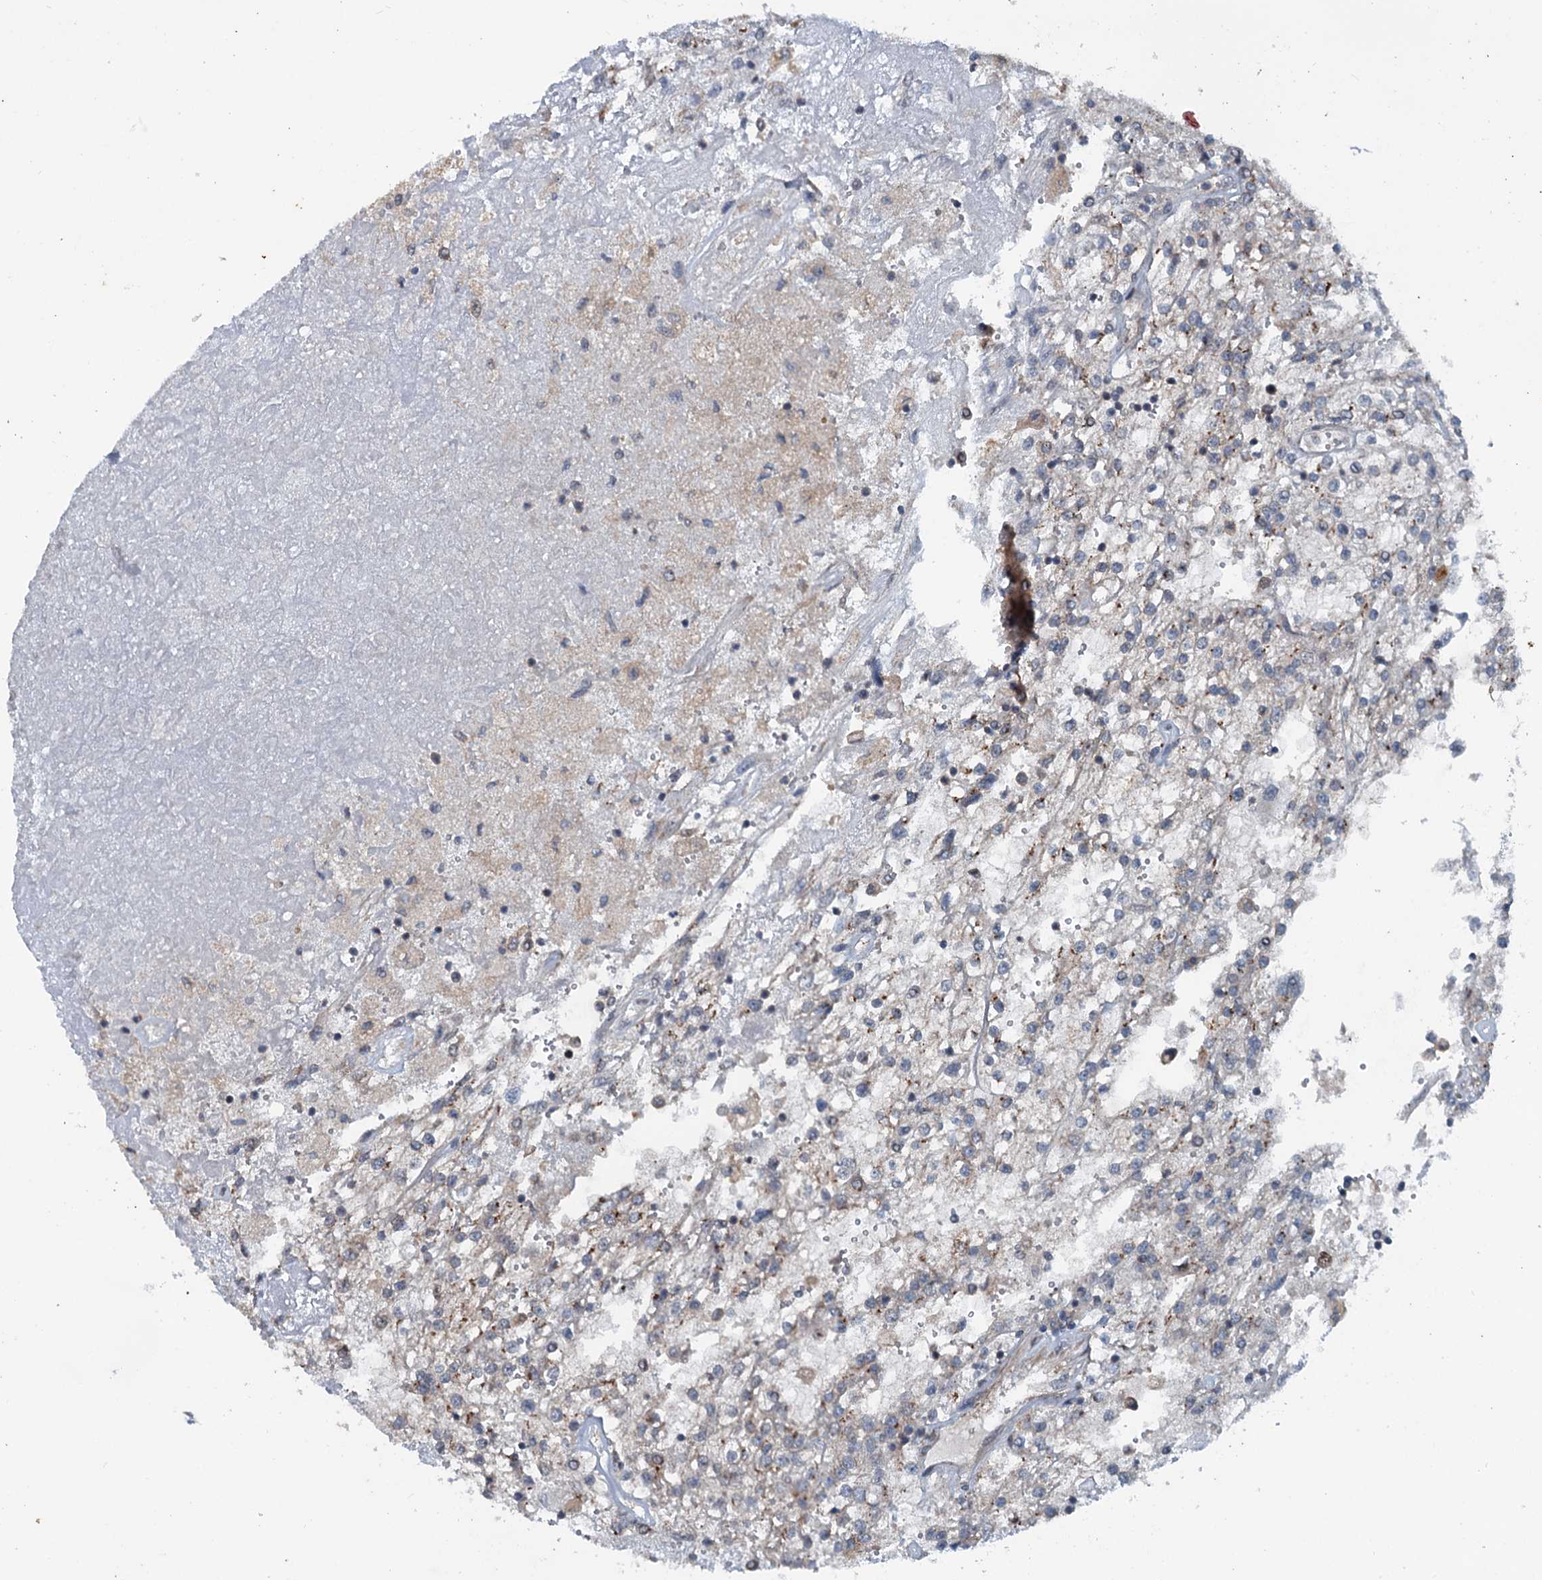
{"staining": {"intensity": "weak", "quantity": "<25%", "location": "cytoplasmic/membranous"}, "tissue": "renal cancer", "cell_type": "Tumor cells", "image_type": "cancer", "snomed": [{"axis": "morphology", "description": "Adenocarcinoma, NOS"}, {"axis": "topography", "description": "Kidney"}], "caption": "An immunohistochemistry image of renal cancer (adenocarcinoma) is shown. There is no staining in tumor cells of renal cancer (adenocarcinoma).", "gene": "TEDC1", "patient": {"sex": "female", "age": 52}}